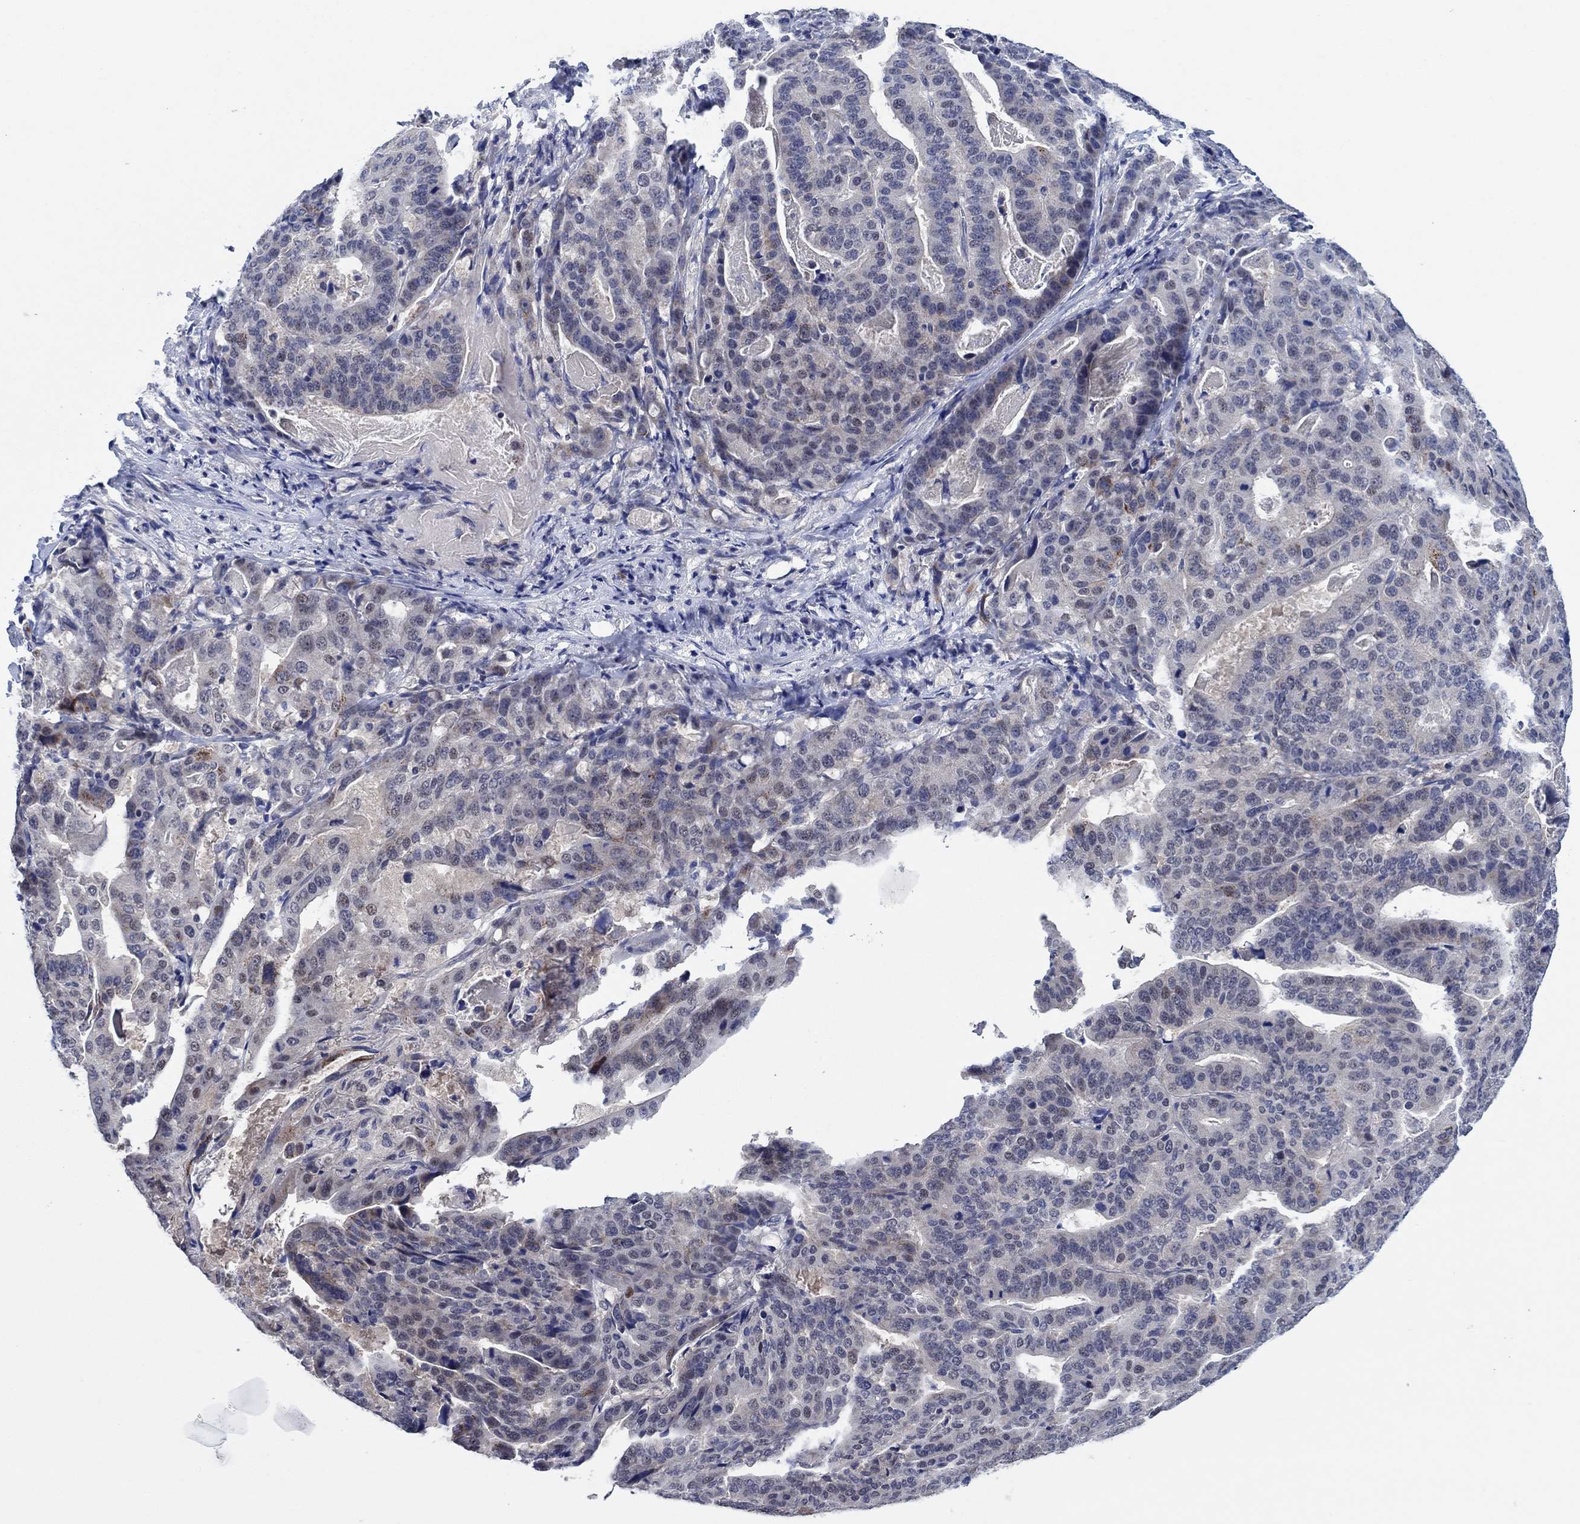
{"staining": {"intensity": "strong", "quantity": "<25%", "location": "cytoplasmic/membranous"}, "tissue": "stomach cancer", "cell_type": "Tumor cells", "image_type": "cancer", "snomed": [{"axis": "morphology", "description": "Adenocarcinoma, NOS"}, {"axis": "topography", "description": "Stomach"}], "caption": "This is an image of IHC staining of stomach adenocarcinoma, which shows strong positivity in the cytoplasmic/membranous of tumor cells.", "gene": "PRRT3", "patient": {"sex": "male", "age": 48}}